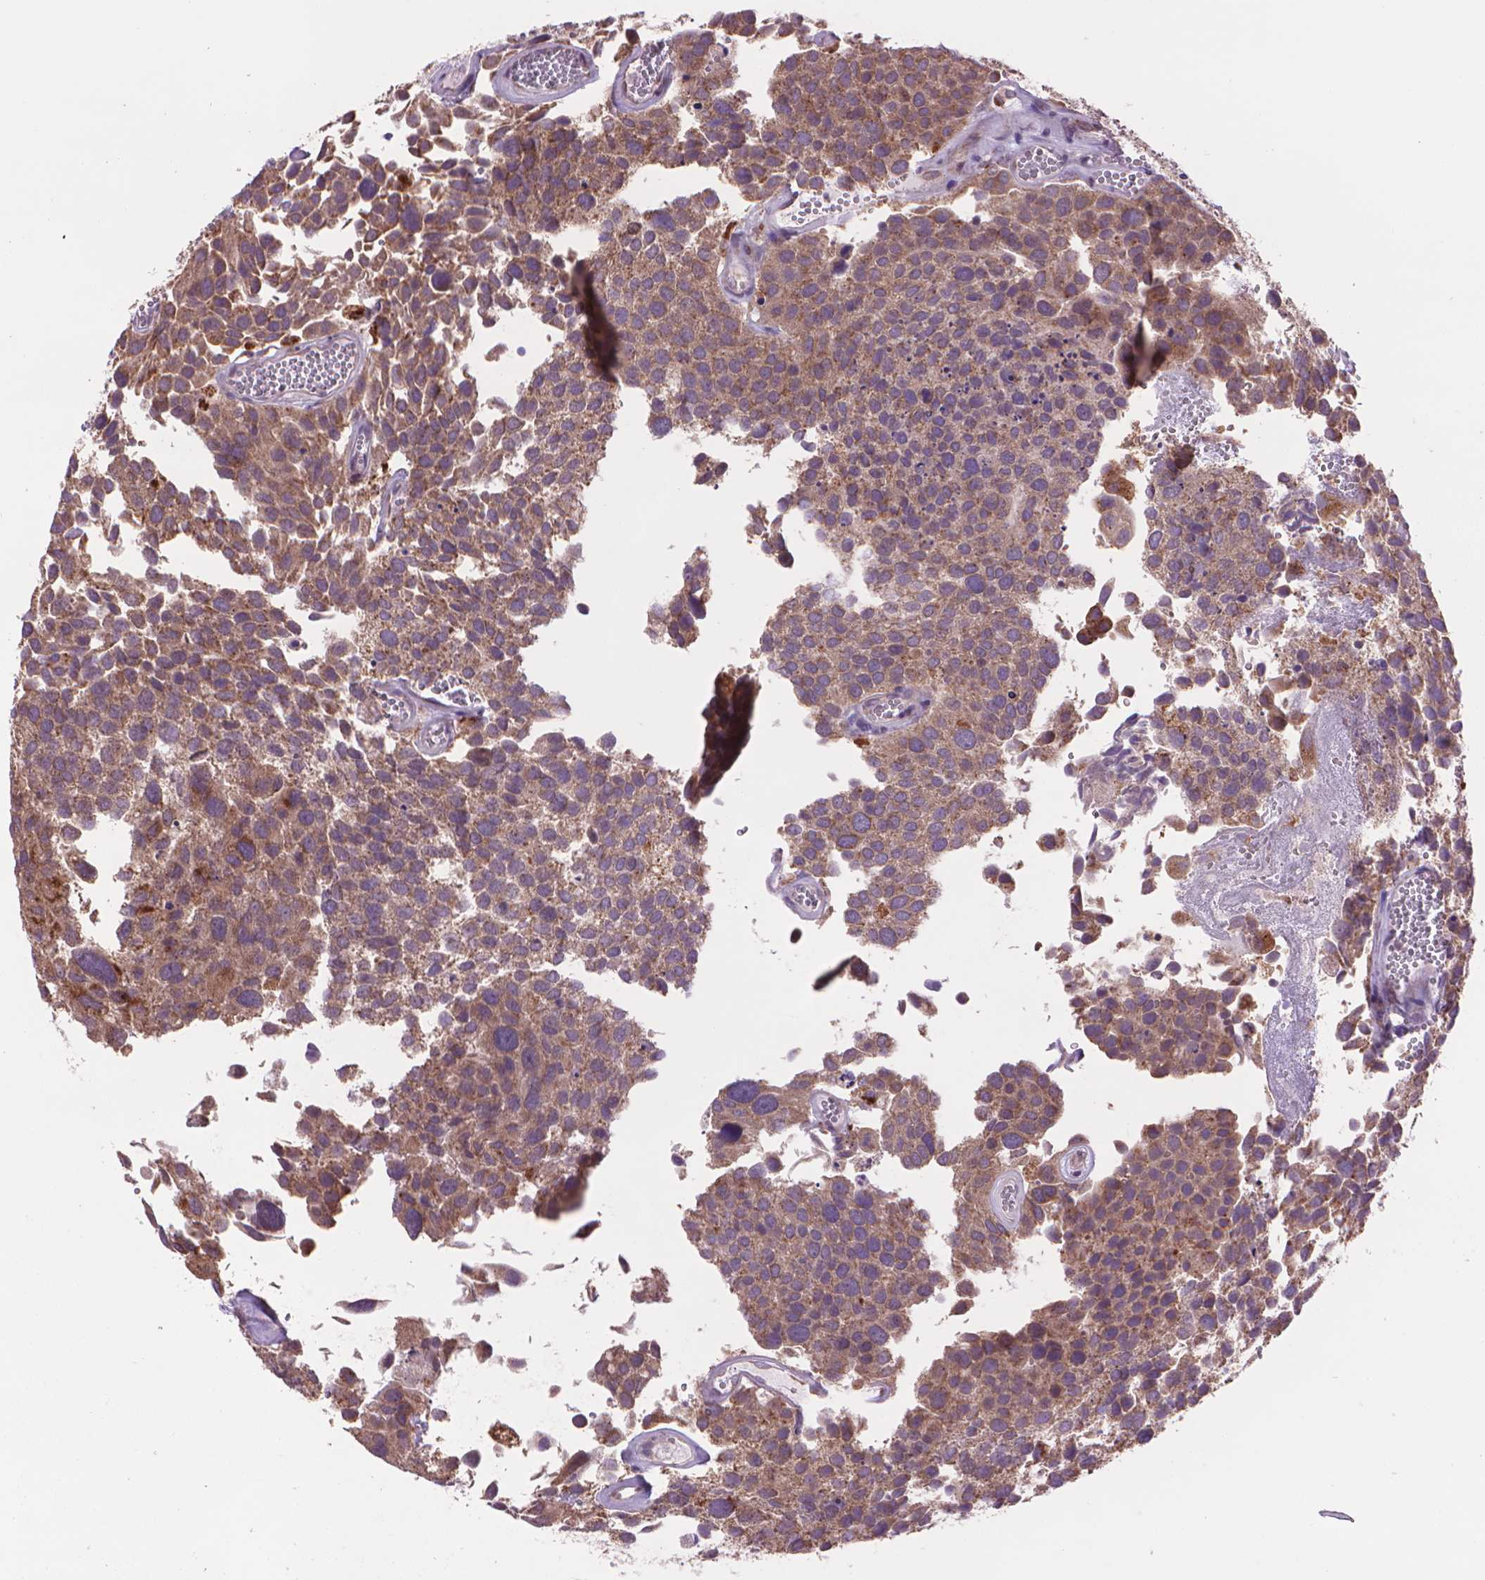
{"staining": {"intensity": "moderate", "quantity": ">75%", "location": "cytoplasmic/membranous"}, "tissue": "urothelial cancer", "cell_type": "Tumor cells", "image_type": "cancer", "snomed": [{"axis": "morphology", "description": "Urothelial carcinoma, Low grade"}, {"axis": "topography", "description": "Urinary bladder"}], "caption": "Immunohistochemistry micrograph of neoplastic tissue: low-grade urothelial carcinoma stained using immunohistochemistry demonstrates medium levels of moderate protein expression localized specifically in the cytoplasmic/membranous of tumor cells, appearing as a cytoplasmic/membranous brown color.", "gene": "GLB1", "patient": {"sex": "female", "age": 69}}